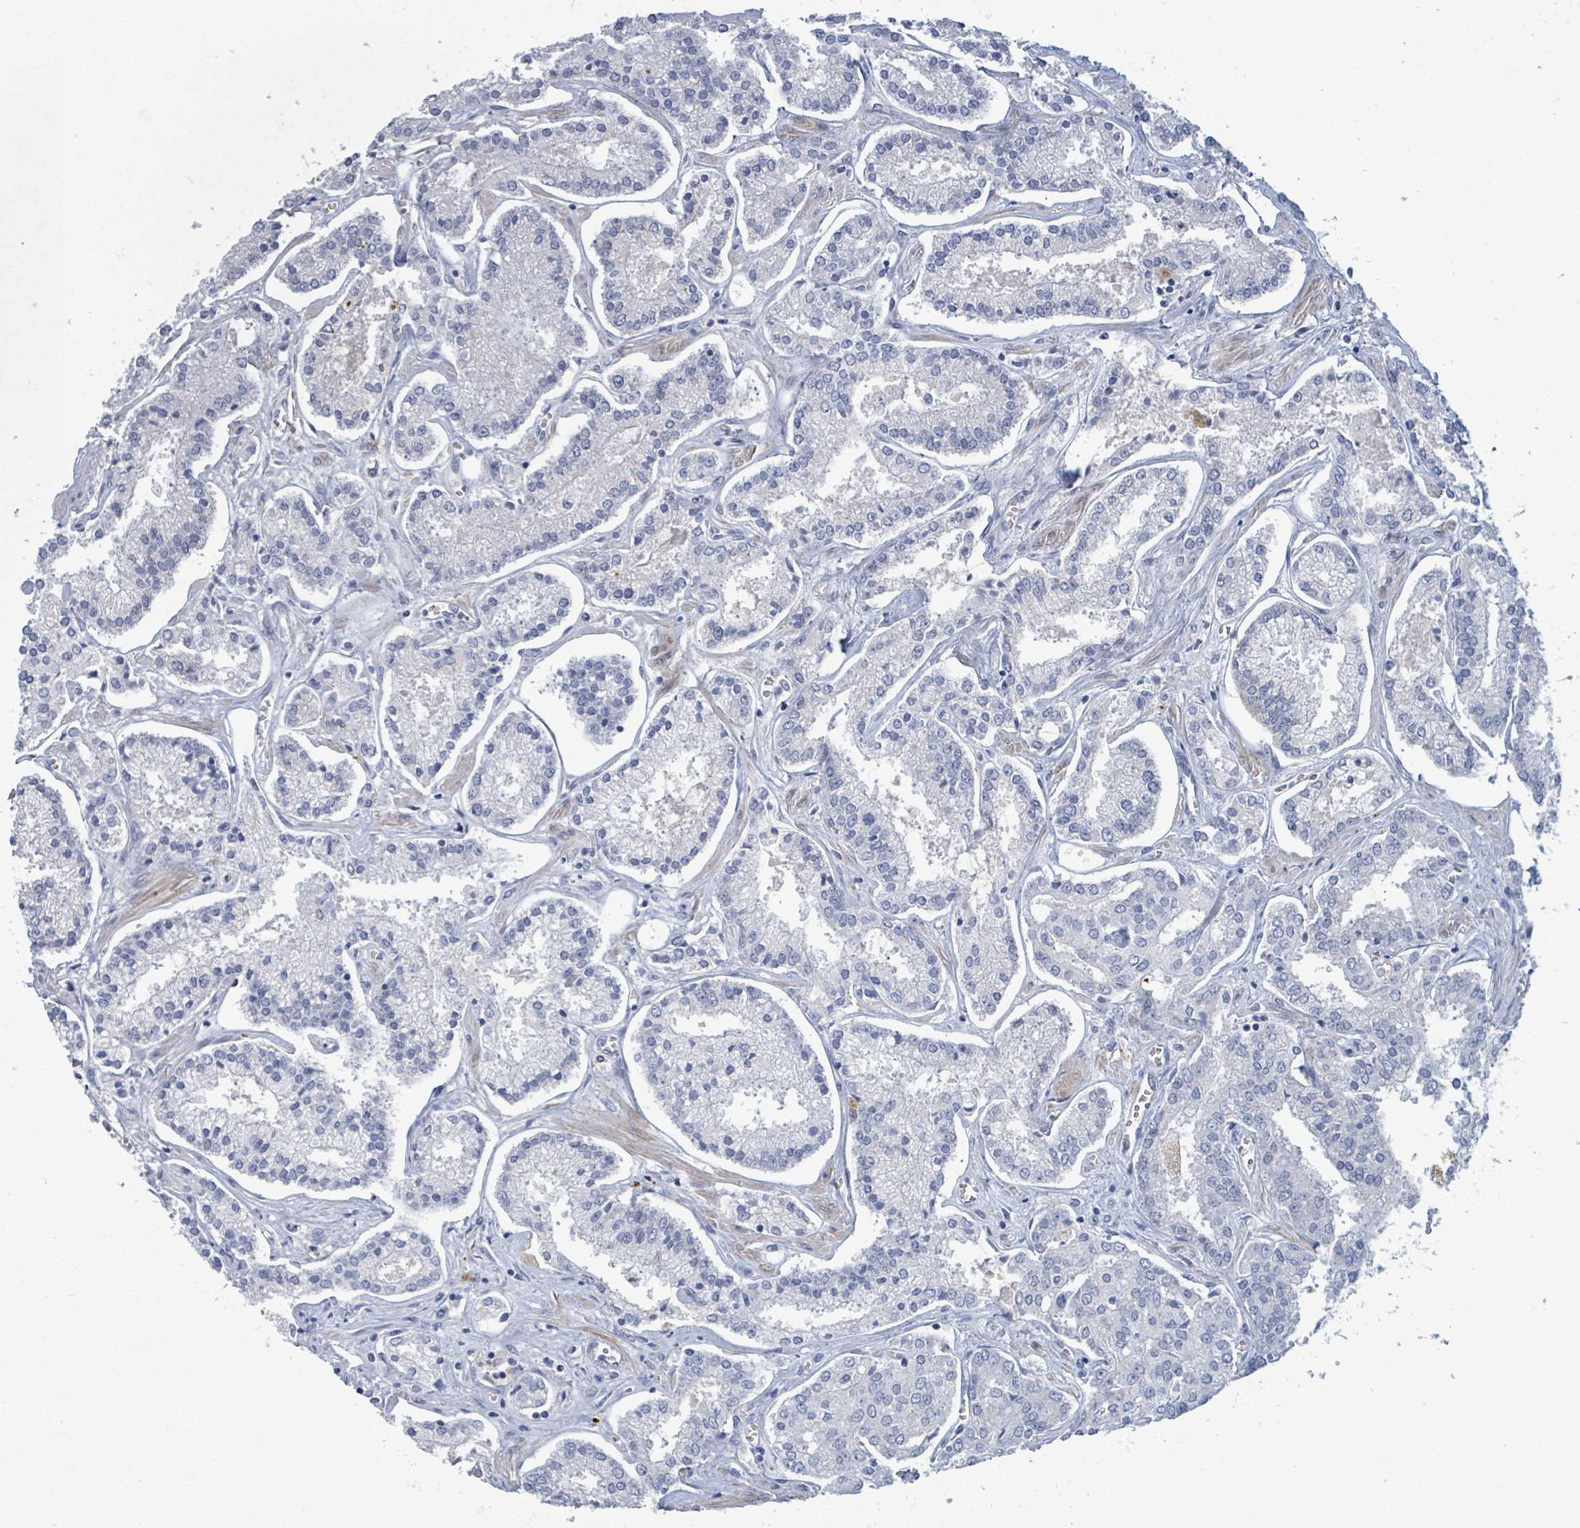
{"staining": {"intensity": "negative", "quantity": "none", "location": "none"}, "tissue": "prostate cancer", "cell_type": "Tumor cells", "image_type": "cancer", "snomed": [{"axis": "morphology", "description": "Adenocarcinoma, High grade"}, {"axis": "topography", "description": "Prostate"}], "caption": "This is an IHC histopathology image of prostate high-grade adenocarcinoma. There is no staining in tumor cells.", "gene": "PKLR", "patient": {"sex": "male", "age": 71}}